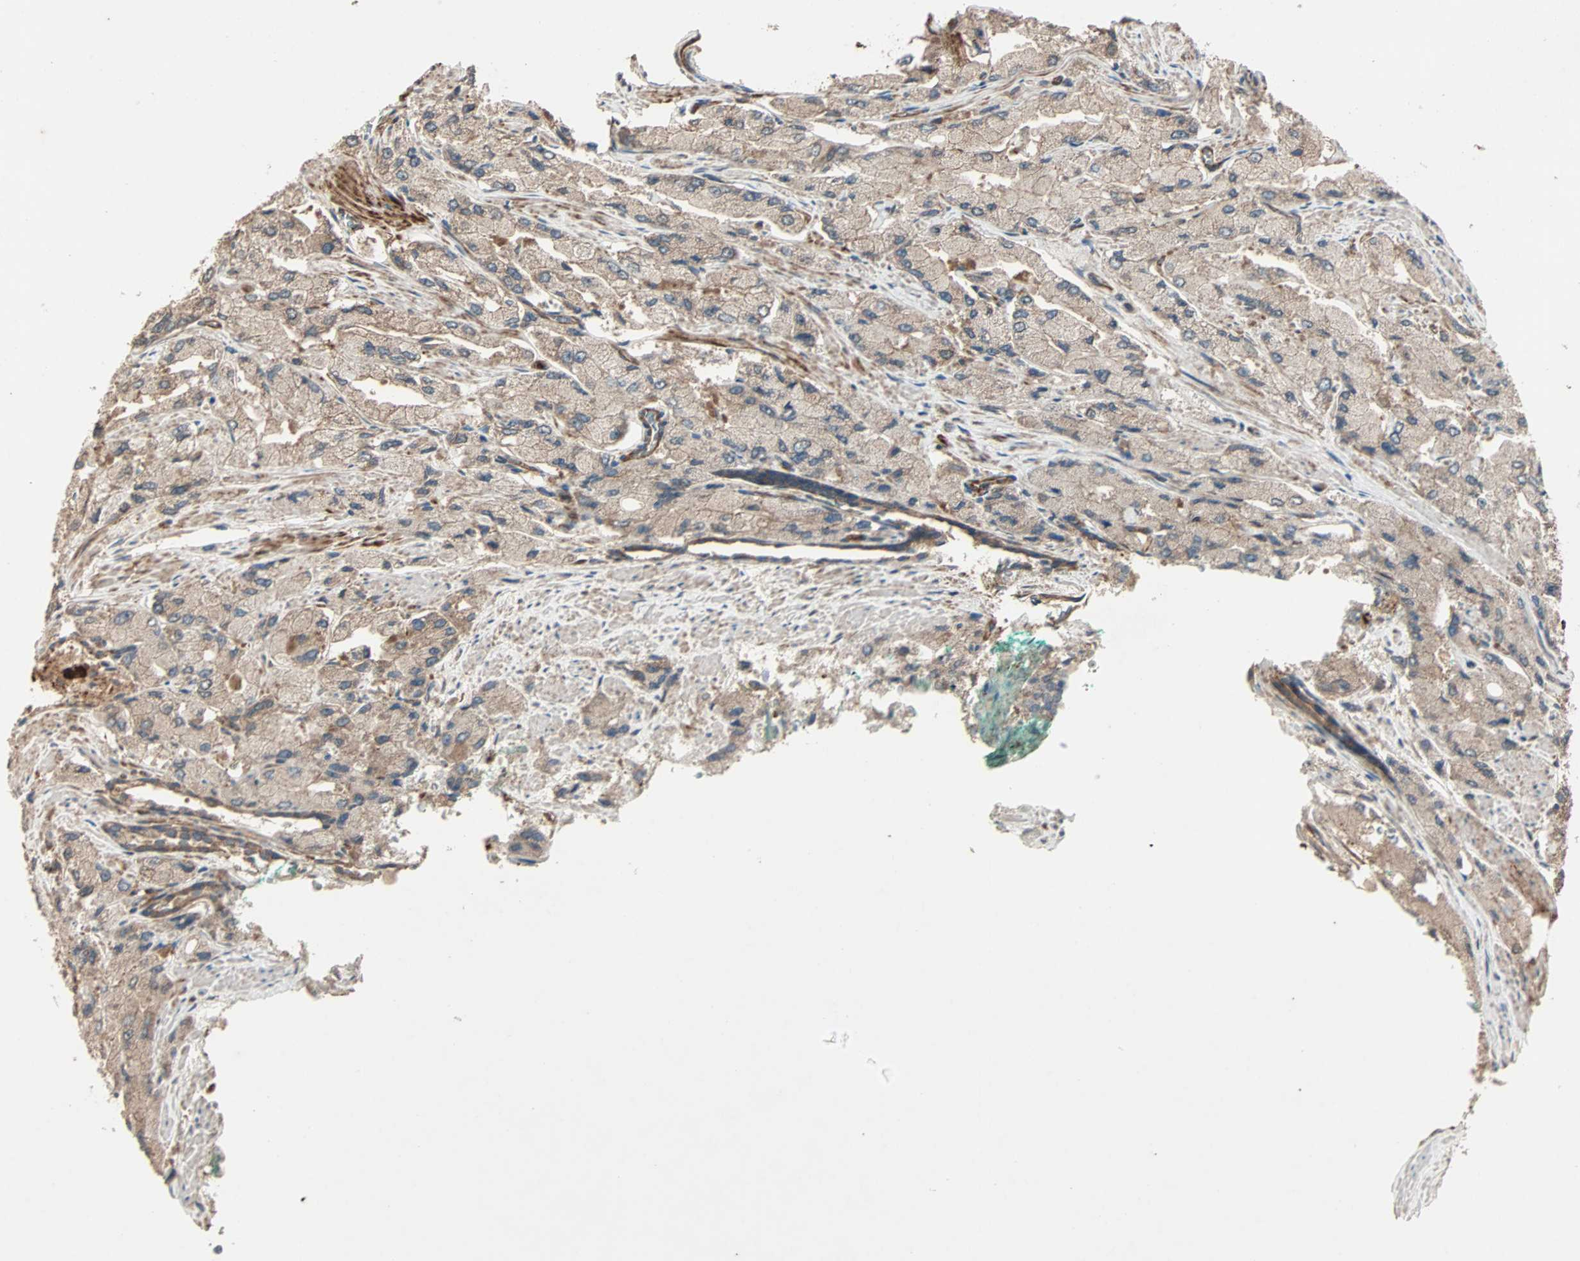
{"staining": {"intensity": "weak", "quantity": ">75%", "location": "cytoplasmic/membranous"}, "tissue": "prostate cancer", "cell_type": "Tumor cells", "image_type": "cancer", "snomed": [{"axis": "morphology", "description": "Adenocarcinoma, High grade"}, {"axis": "topography", "description": "Prostate"}], "caption": "Human prostate cancer stained with a protein marker displays weak staining in tumor cells.", "gene": "GCK", "patient": {"sex": "male", "age": 58}}